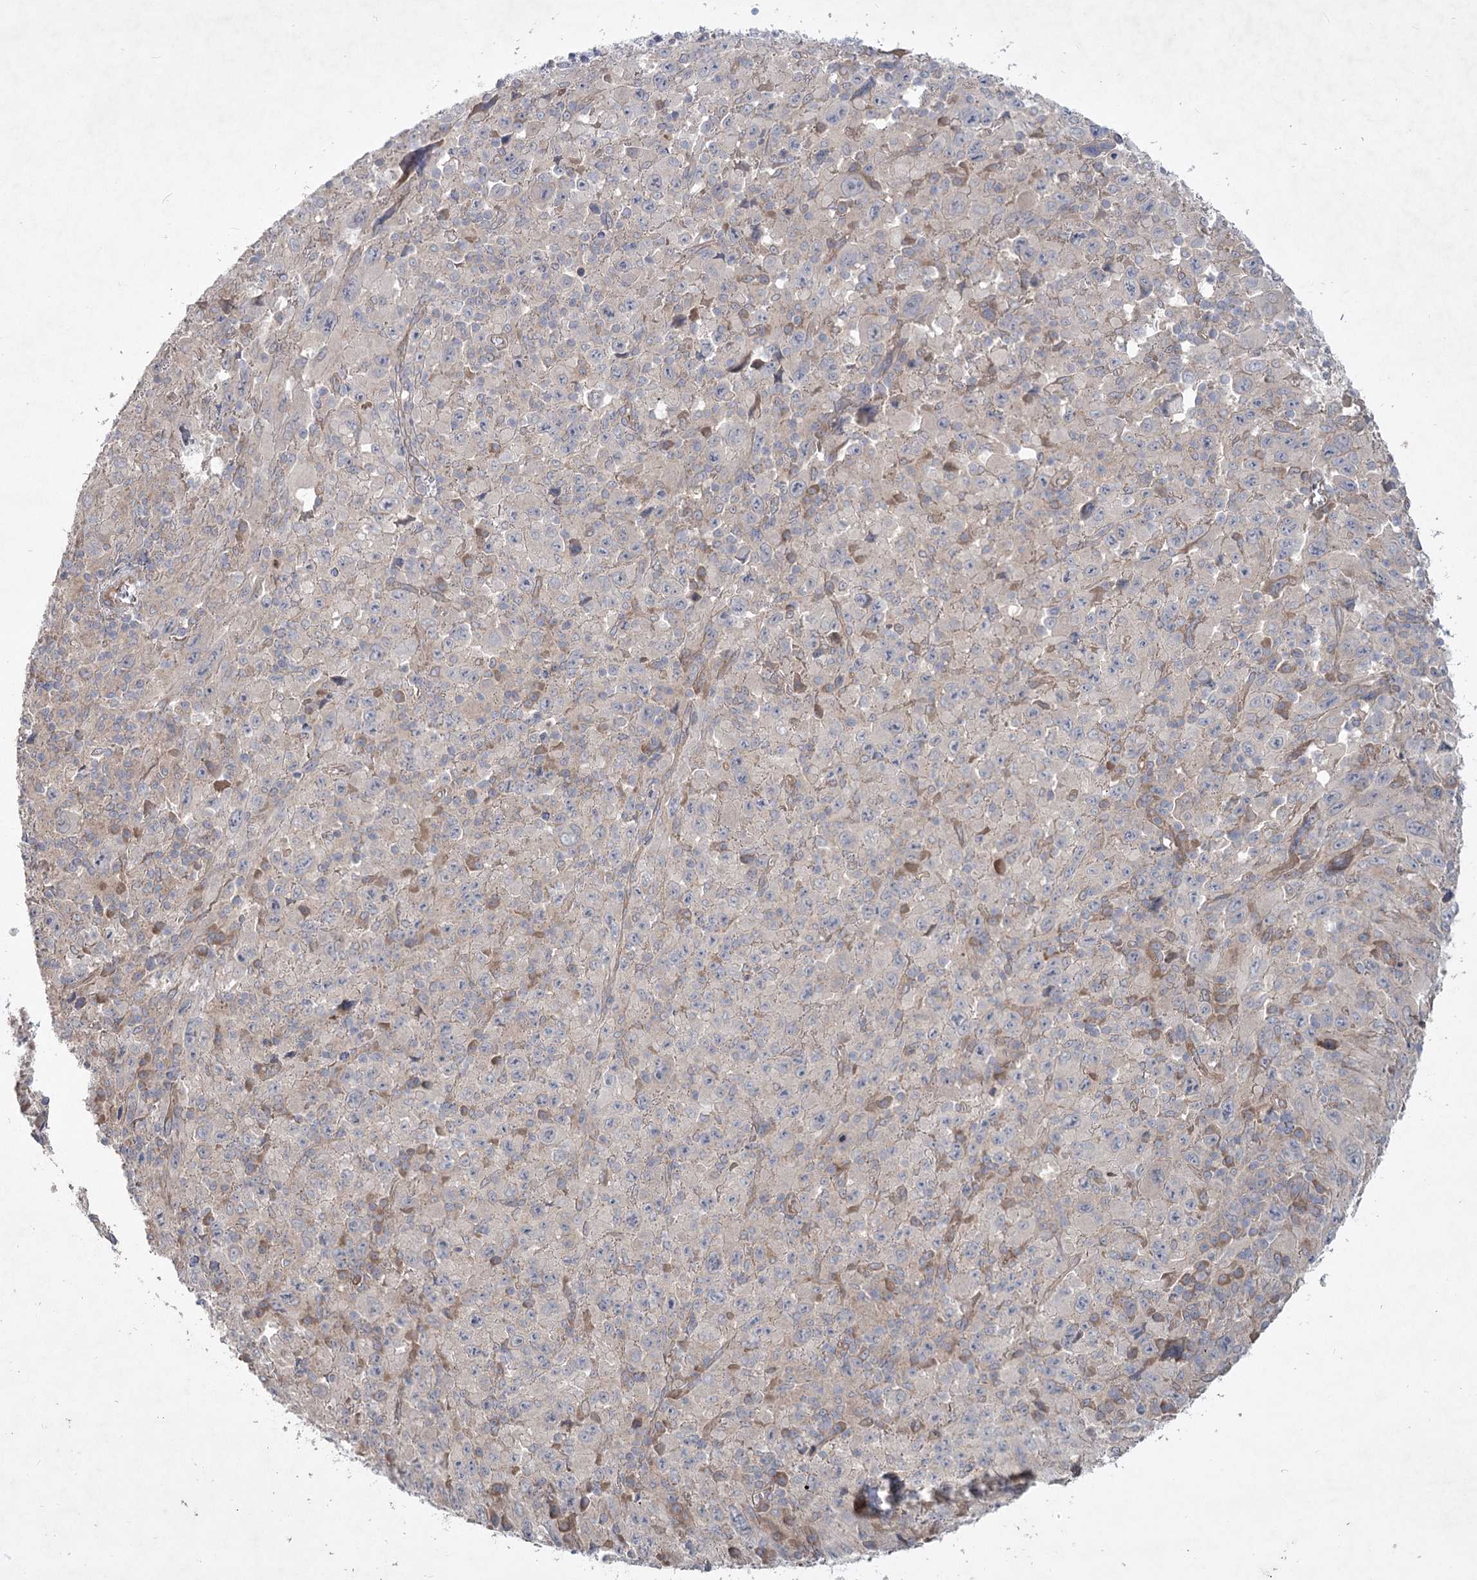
{"staining": {"intensity": "negative", "quantity": "none", "location": "none"}, "tissue": "melanoma", "cell_type": "Tumor cells", "image_type": "cancer", "snomed": [{"axis": "morphology", "description": "Malignant melanoma, Metastatic site"}, {"axis": "topography", "description": "Skin"}], "caption": "This is a image of immunohistochemistry staining of melanoma, which shows no positivity in tumor cells.", "gene": "RIN2", "patient": {"sex": "female", "age": 56}}